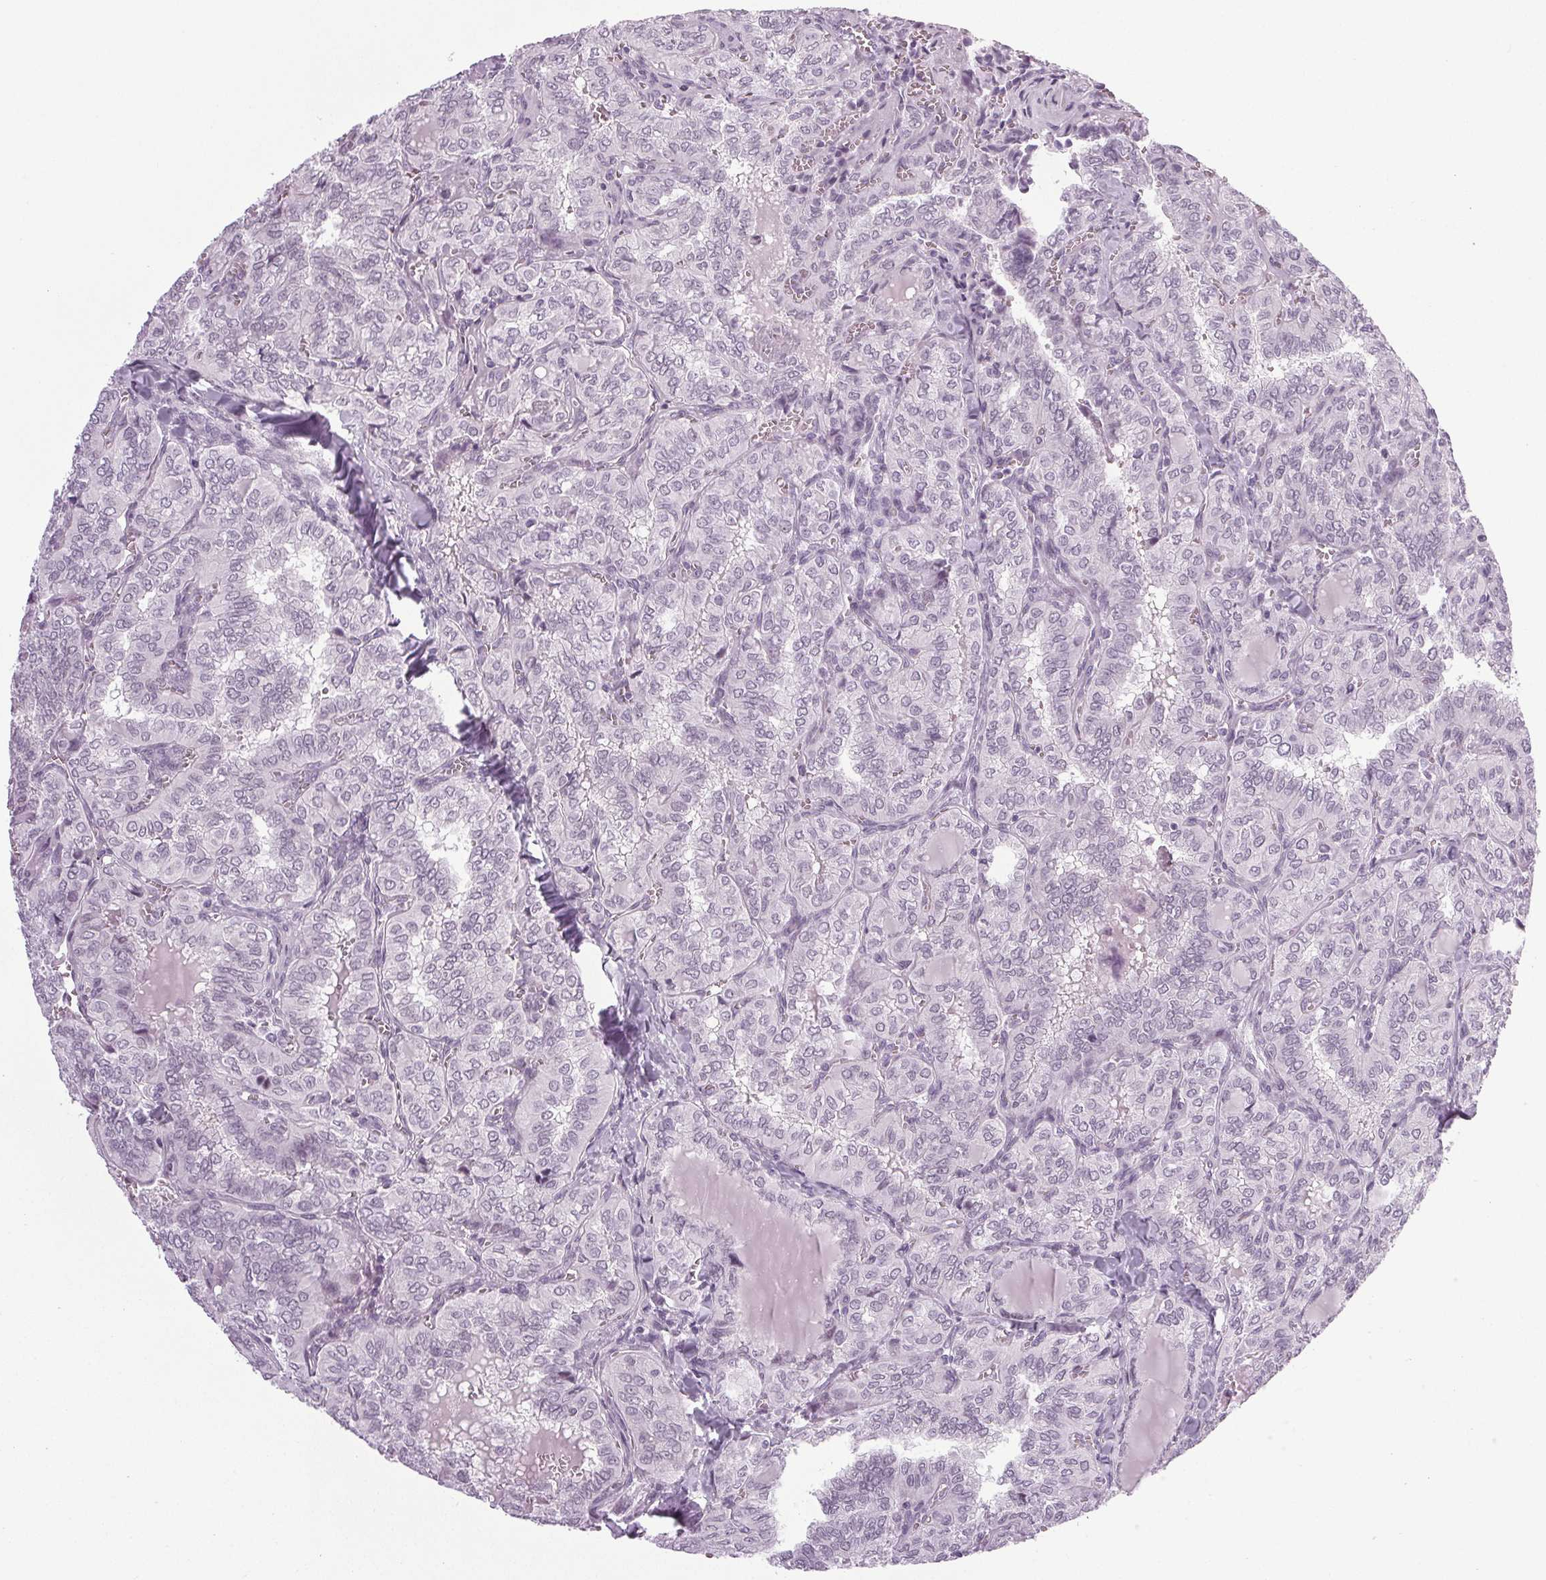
{"staining": {"intensity": "negative", "quantity": "none", "location": "none"}, "tissue": "thyroid cancer", "cell_type": "Tumor cells", "image_type": "cancer", "snomed": [{"axis": "morphology", "description": "Papillary adenocarcinoma, NOS"}, {"axis": "topography", "description": "Thyroid gland"}], "caption": "This is an immunohistochemistry micrograph of human thyroid cancer. There is no expression in tumor cells.", "gene": "IGF2BP1", "patient": {"sex": "female", "age": 41}}